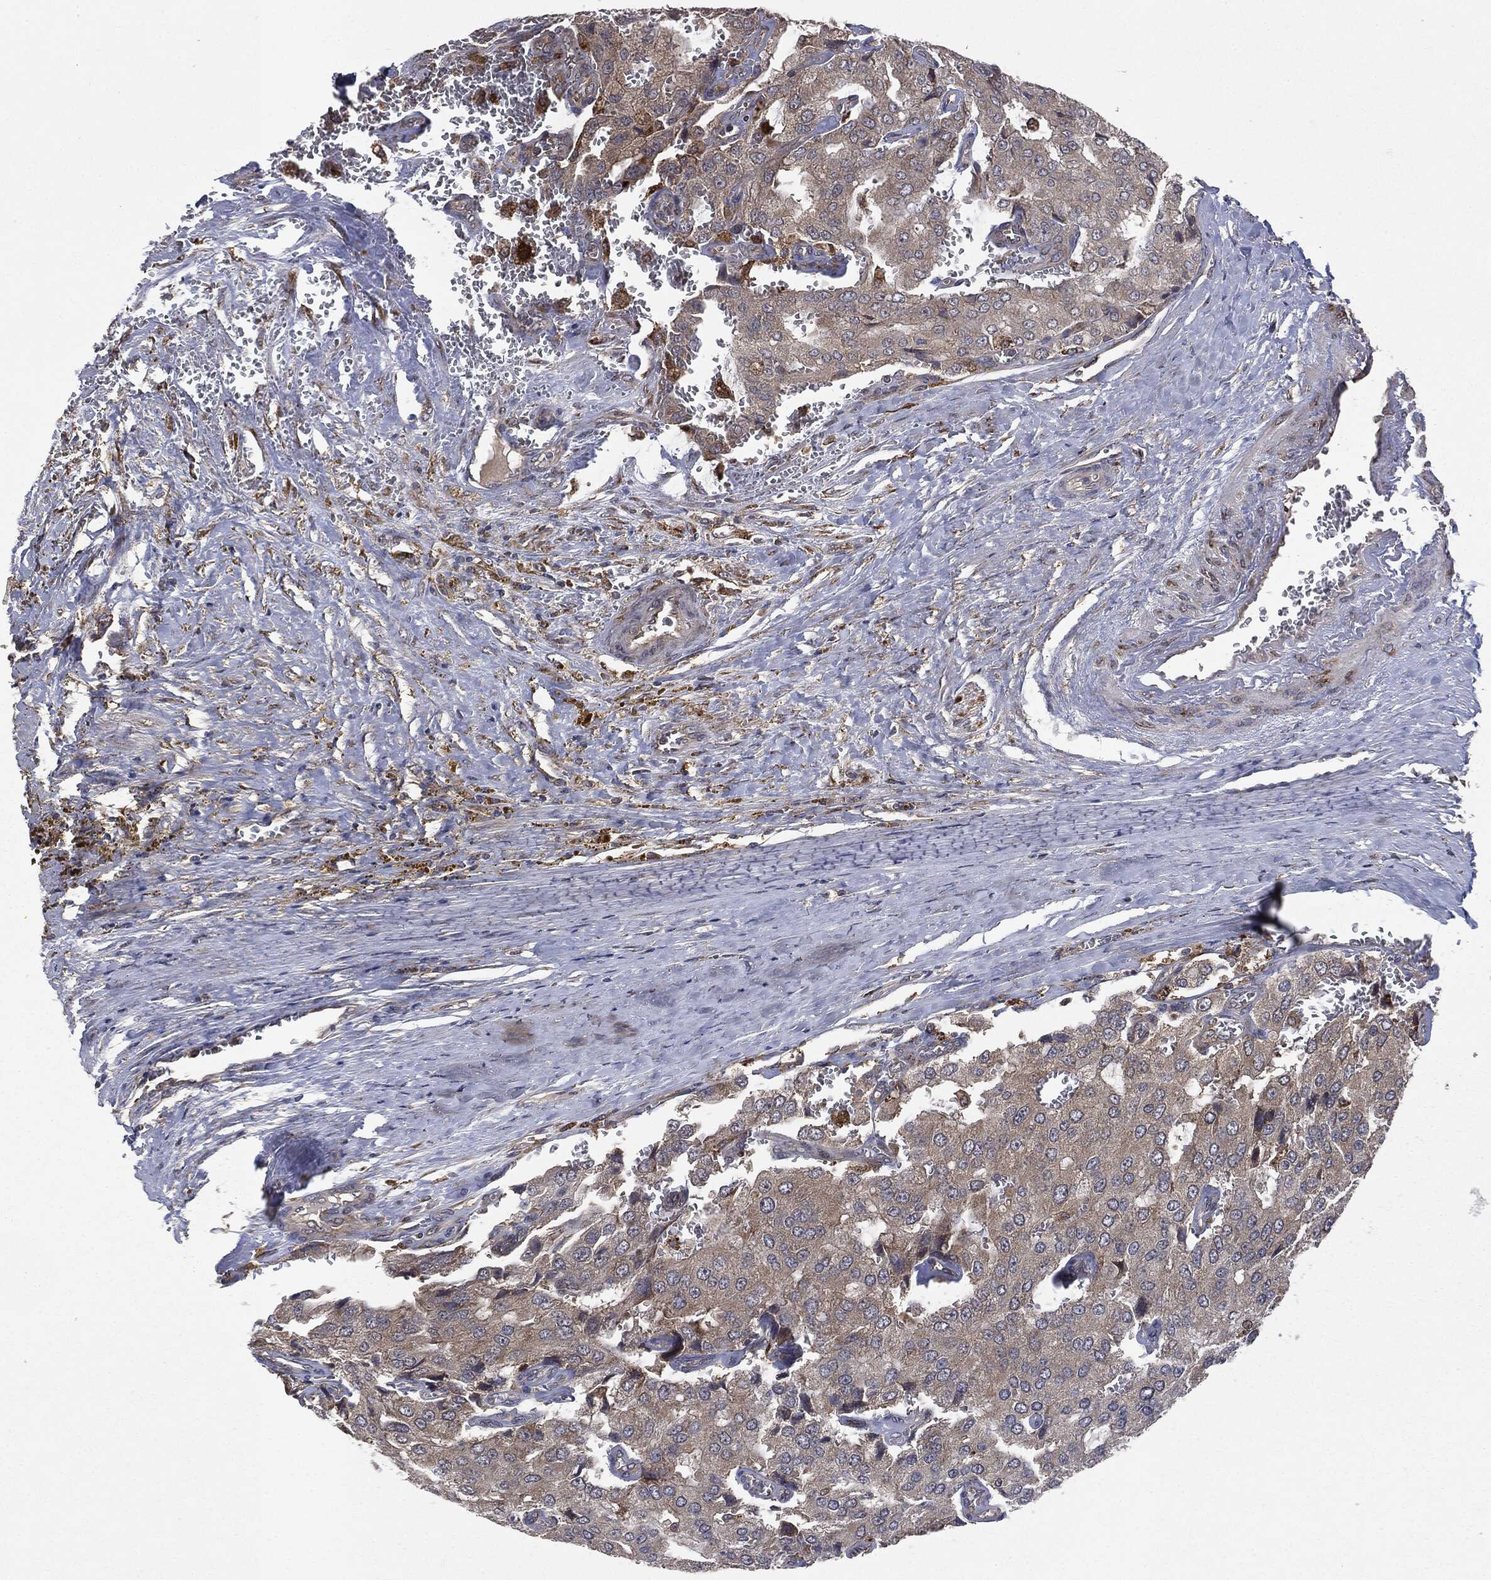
{"staining": {"intensity": "weak", "quantity": "<25%", "location": "cytoplasmic/membranous"}, "tissue": "prostate cancer", "cell_type": "Tumor cells", "image_type": "cancer", "snomed": [{"axis": "morphology", "description": "Adenocarcinoma, NOS"}, {"axis": "topography", "description": "Prostate and seminal vesicle, NOS"}, {"axis": "topography", "description": "Prostate"}], "caption": "This is an immunohistochemistry image of prostate cancer. There is no expression in tumor cells.", "gene": "PLOD3", "patient": {"sex": "male", "age": 67}}